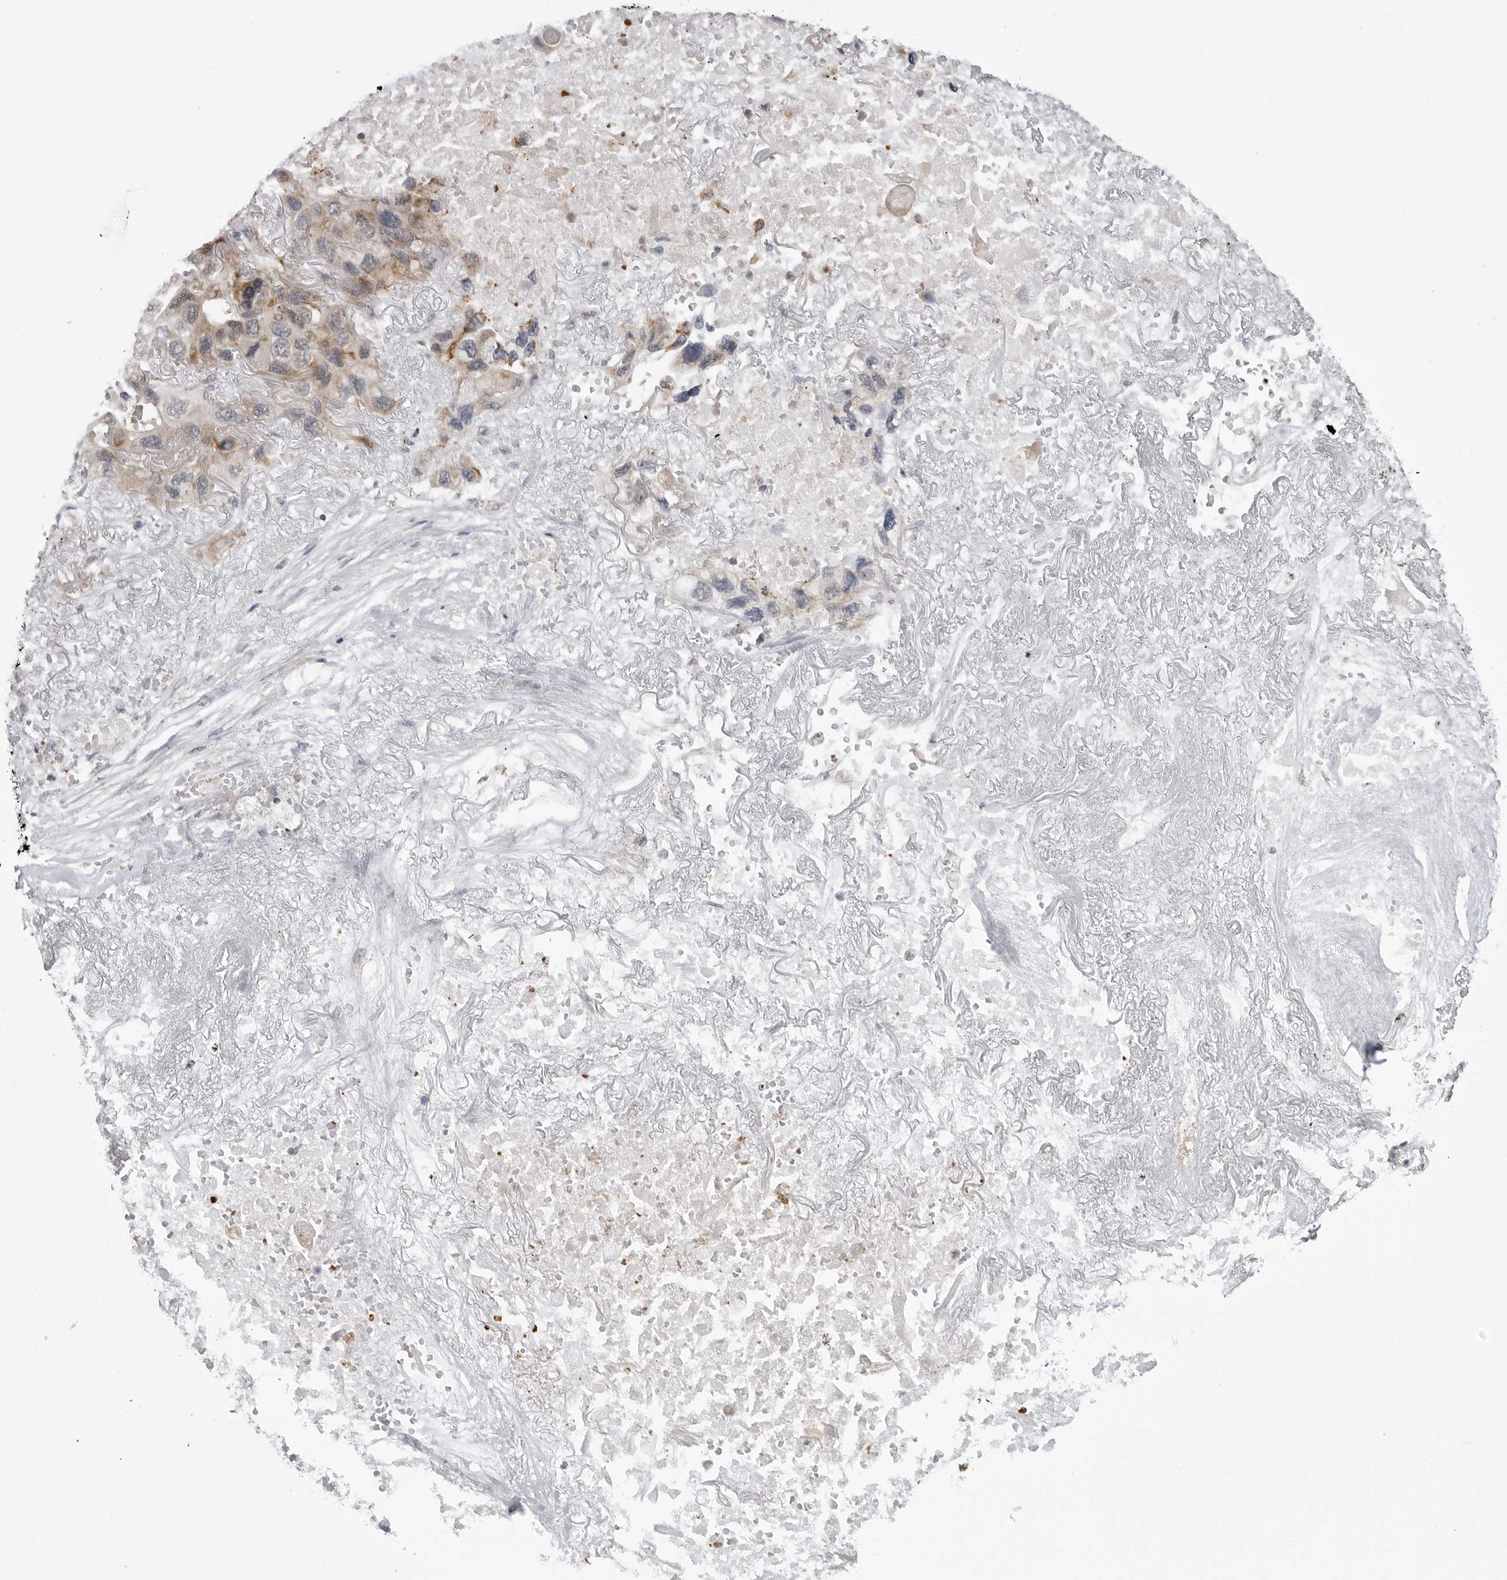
{"staining": {"intensity": "moderate", "quantity": ">75%", "location": "cytoplasmic/membranous"}, "tissue": "lung cancer", "cell_type": "Tumor cells", "image_type": "cancer", "snomed": [{"axis": "morphology", "description": "Squamous cell carcinoma, NOS"}, {"axis": "topography", "description": "Lung"}], "caption": "Immunohistochemical staining of human lung cancer (squamous cell carcinoma) exhibits moderate cytoplasmic/membranous protein staining in about >75% of tumor cells. The staining was performed using DAB, with brown indicating positive protein expression. Nuclei are stained blue with hematoxylin.", "gene": "CCDC18", "patient": {"sex": "female", "age": 73}}